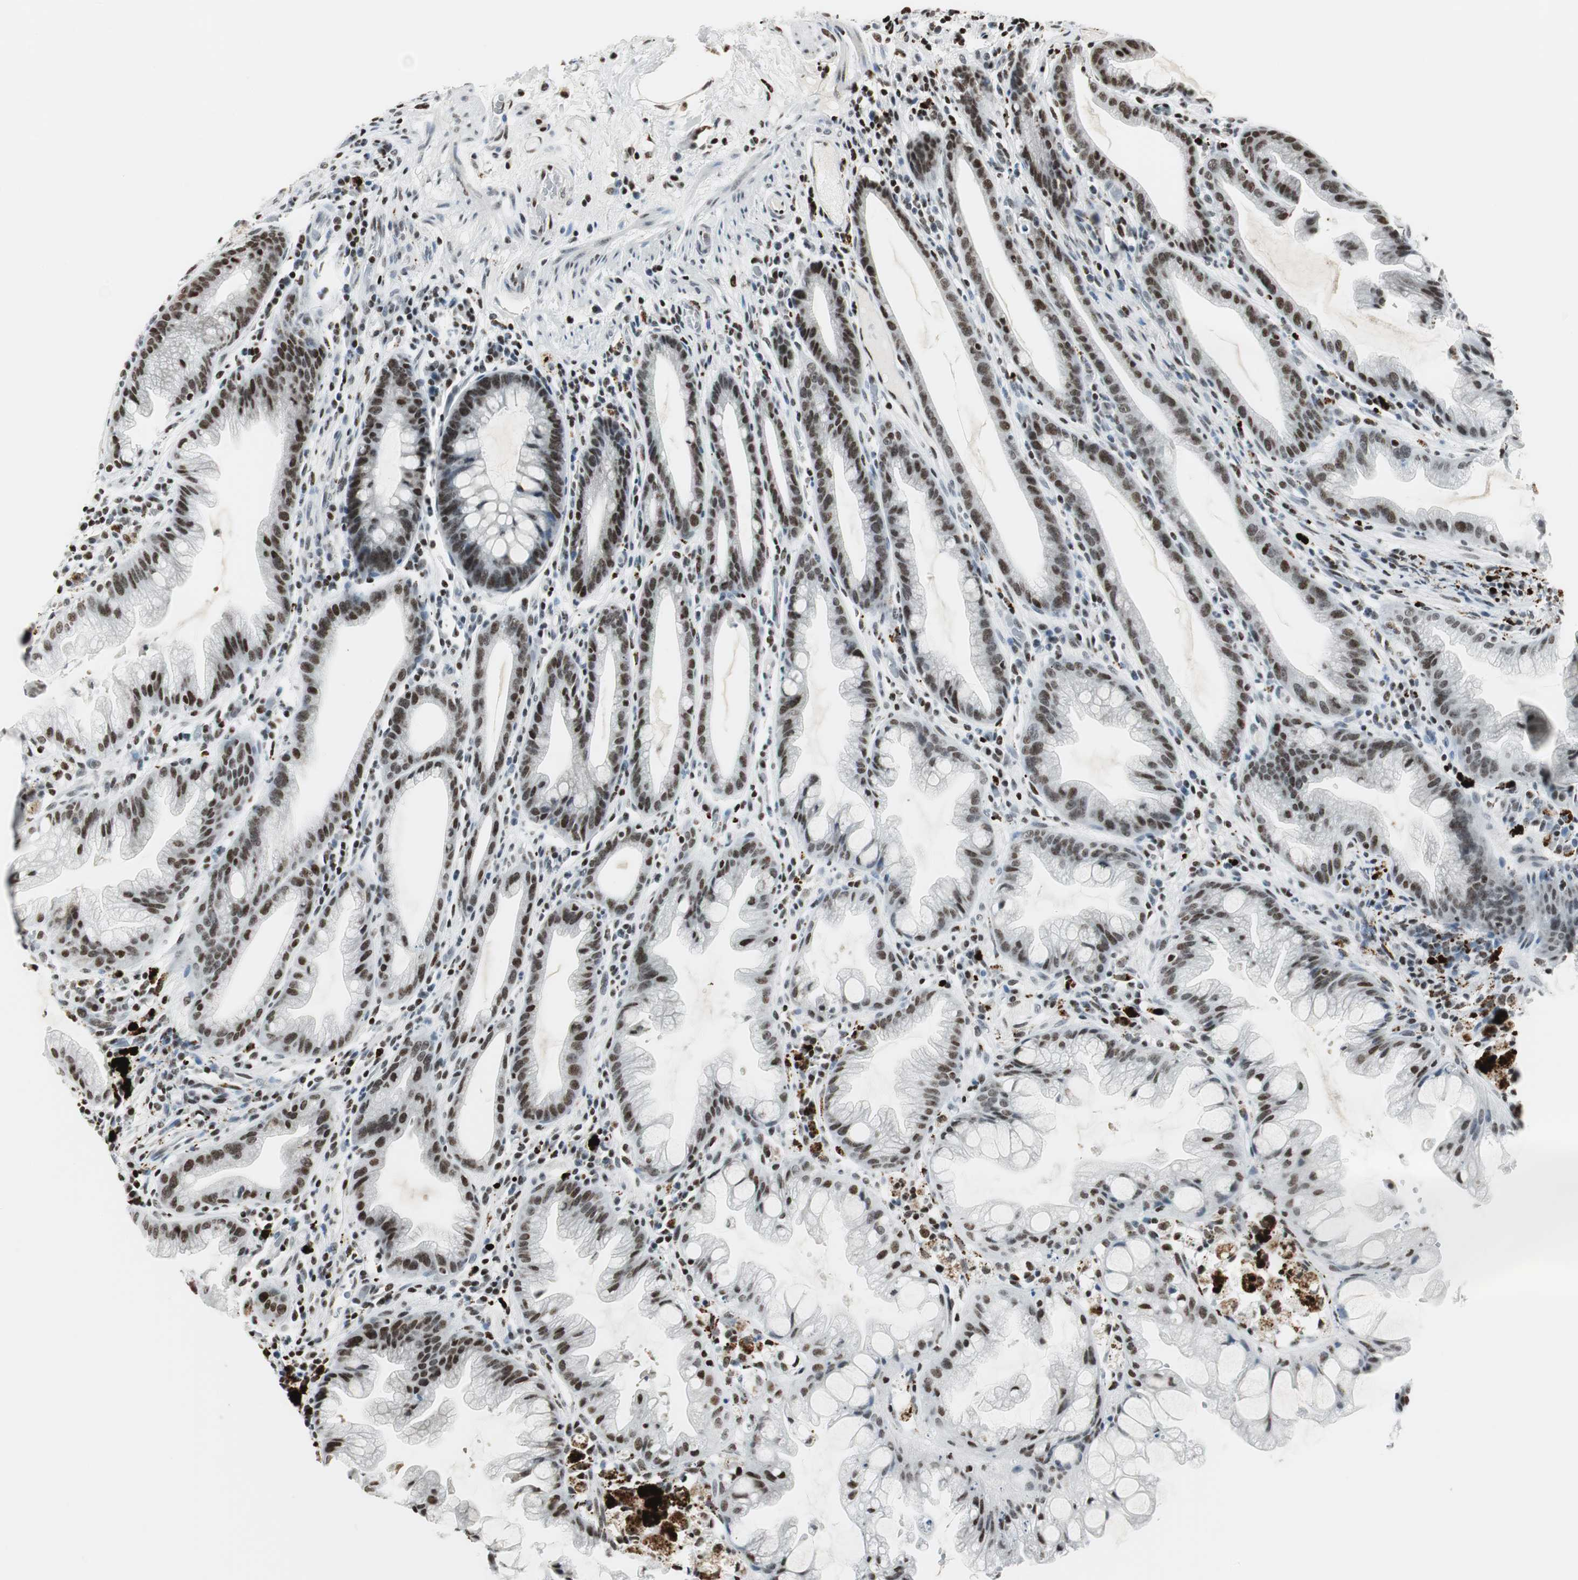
{"staining": {"intensity": "moderate", "quantity": "25%-75%", "location": "nuclear"}, "tissue": "colon", "cell_type": "Endothelial cells", "image_type": "normal", "snomed": [{"axis": "morphology", "description": "Normal tissue, NOS"}, {"axis": "topography", "description": "Smooth muscle"}, {"axis": "topography", "description": "Colon"}], "caption": "Immunohistochemistry (DAB) staining of normal colon demonstrates moderate nuclear protein expression in about 25%-75% of endothelial cells.", "gene": "RBBP4", "patient": {"sex": "male", "age": 67}}